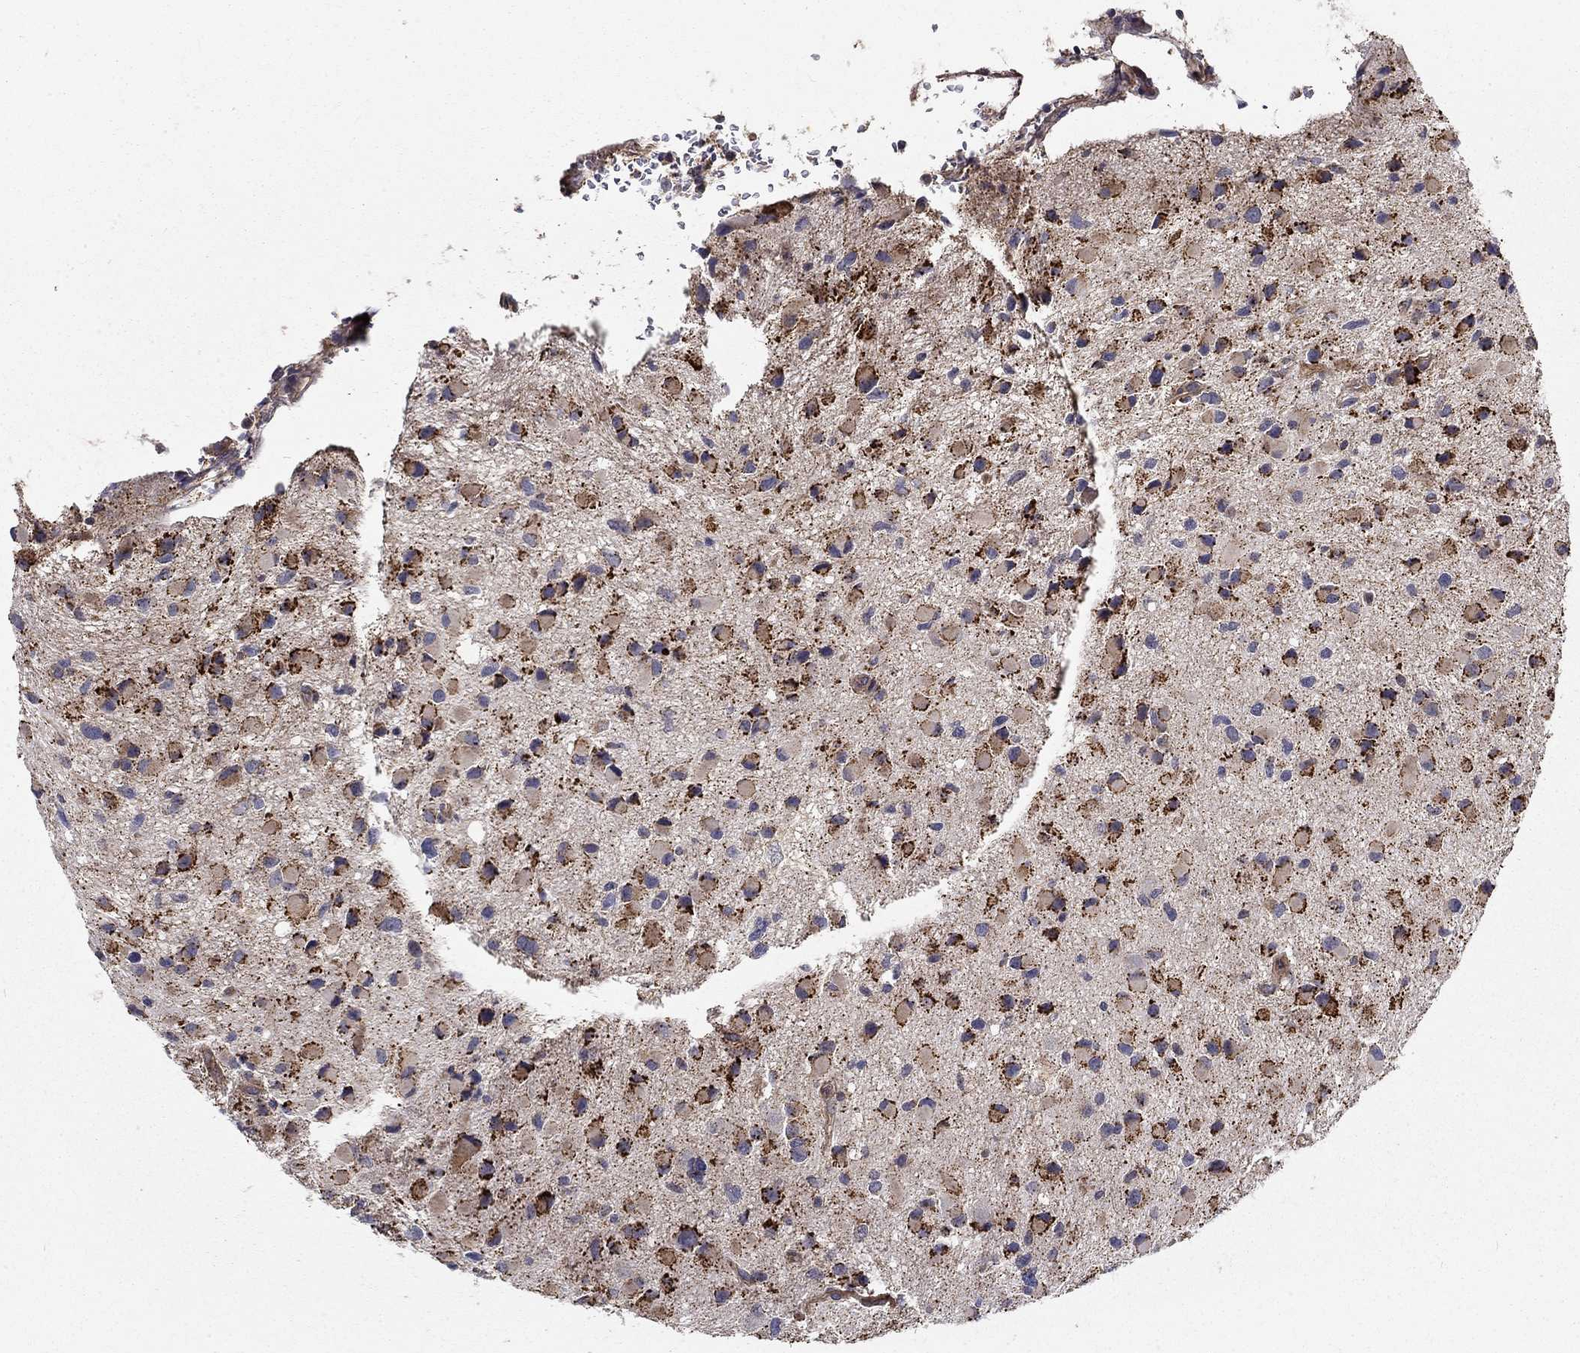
{"staining": {"intensity": "moderate", "quantity": "25%-75%", "location": "cytoplasmic/membranous"}, "tissue": "glioma", "cell_type": "Tumor cells", "image_type": "cancer", "snomed": [{"axis": "morphology", "description": "Glioma, malignant, Low grade"}, {"axis": "topography", "description": "Brain"}], "caption": "Protein positivity by immunohistochemistry exhibits moderate cytoplasmic/membranous staining in approximately 25%-75% of tumor cells in malignant glioma (low-grade).", "gene": "ALDH4A1", "patient": {"sex": "female", "age": 32}}